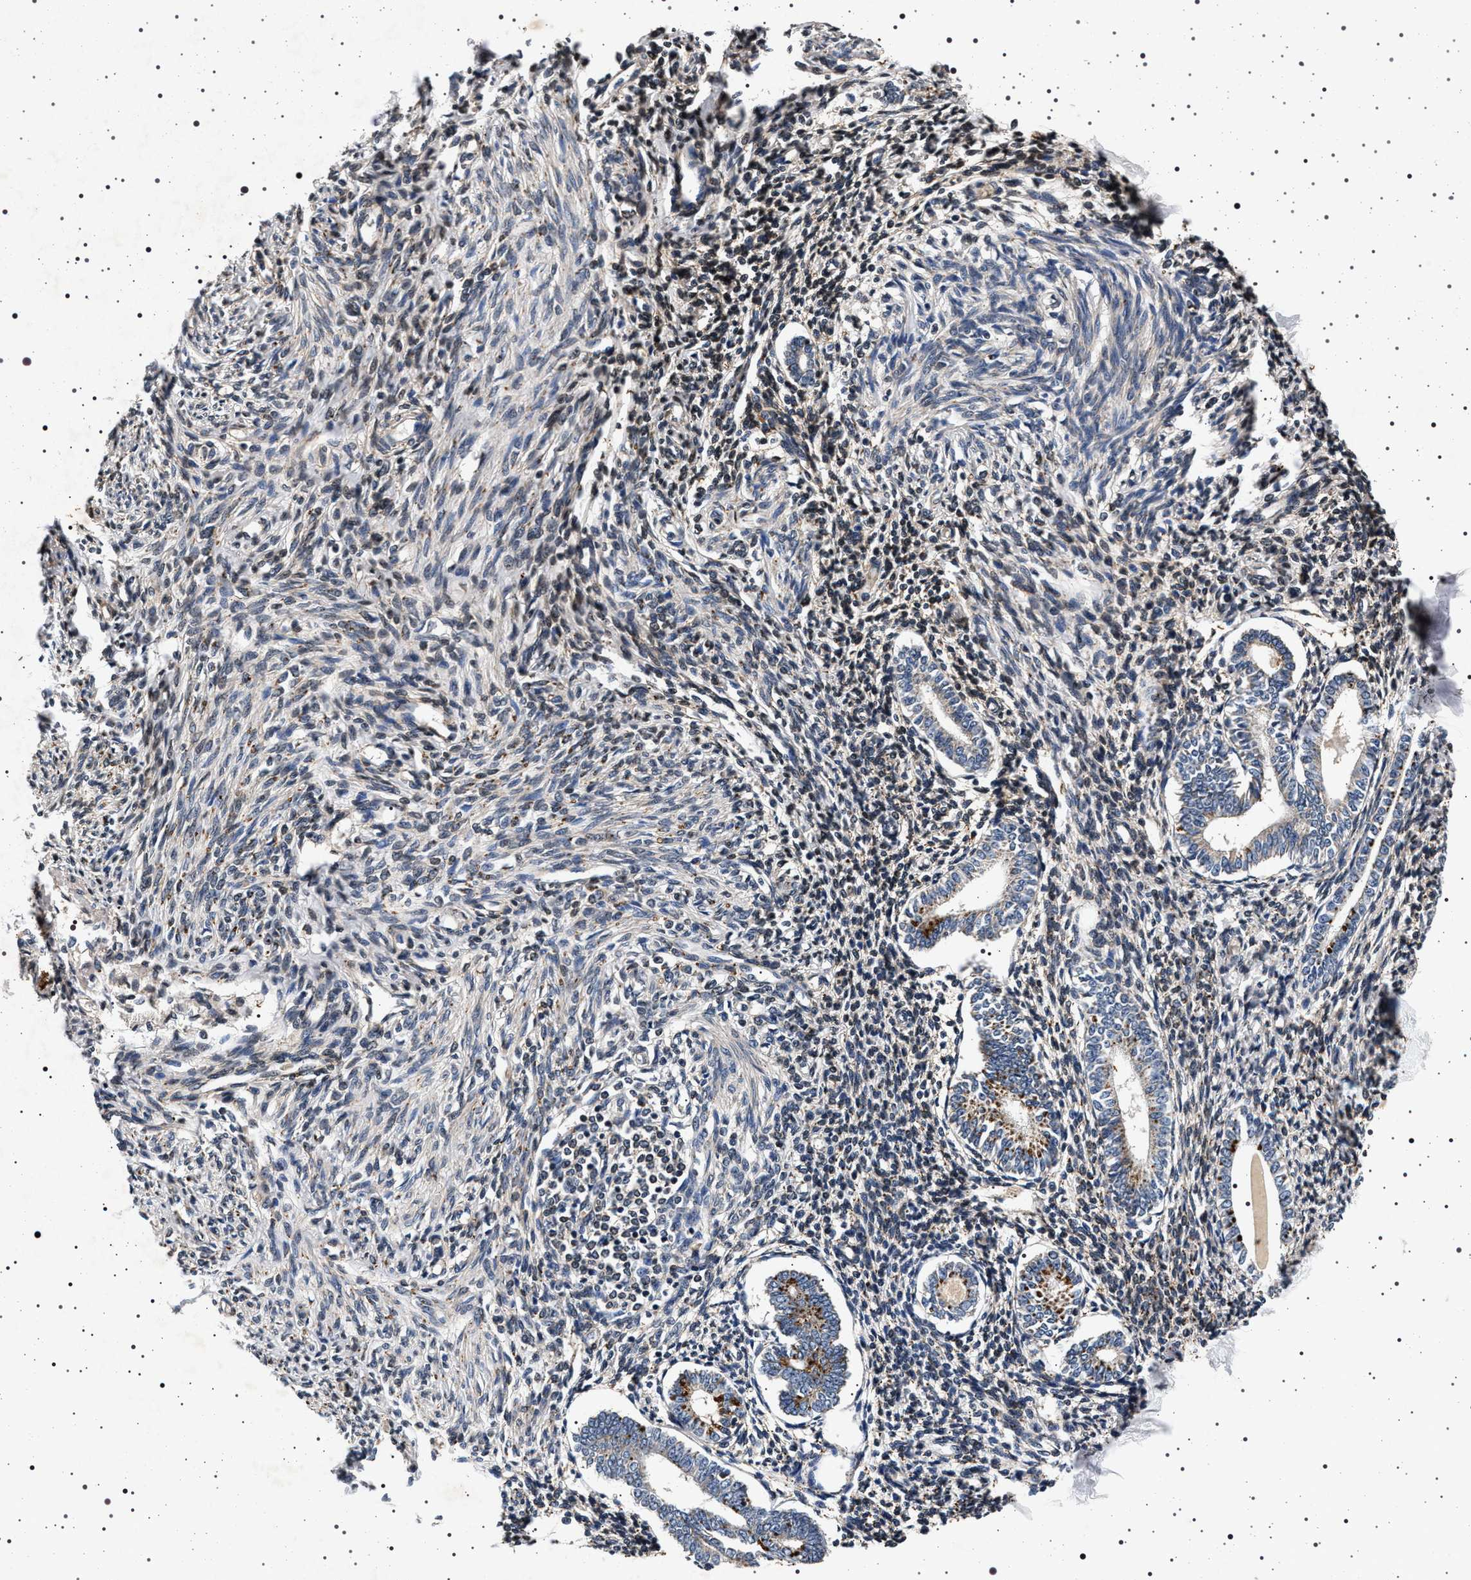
{"staining": {"intensity": "weak", "quantity": "25%-75%", "location": "cytoplasmic/membranous"}, "tissue": "endometrium", "cell_type": "Cells in endometrial stroma", "image_type": "normal", "snomed": [{"axis": "morphology", "description": "Normal tissue, NOS"}, {"axis": "topography", "description": "Endometrium"}], "caption": "Immunohistochemistry staining of normal endometrium, which demonstrates low levels of weak cytoplasmic/membranous positivity in approximately 25%-75% of cells in endometrial stroma indicating weak cytoplasmic/membranous protein positivity. The staining was performed using DAB (3,3'-diaminobenzidine) (brown) for protein detection and nuclei were counterstained in hematoxylin (blue).", "gene": "CDKN1B", "patient": {"sex": "female", "age": 71}}